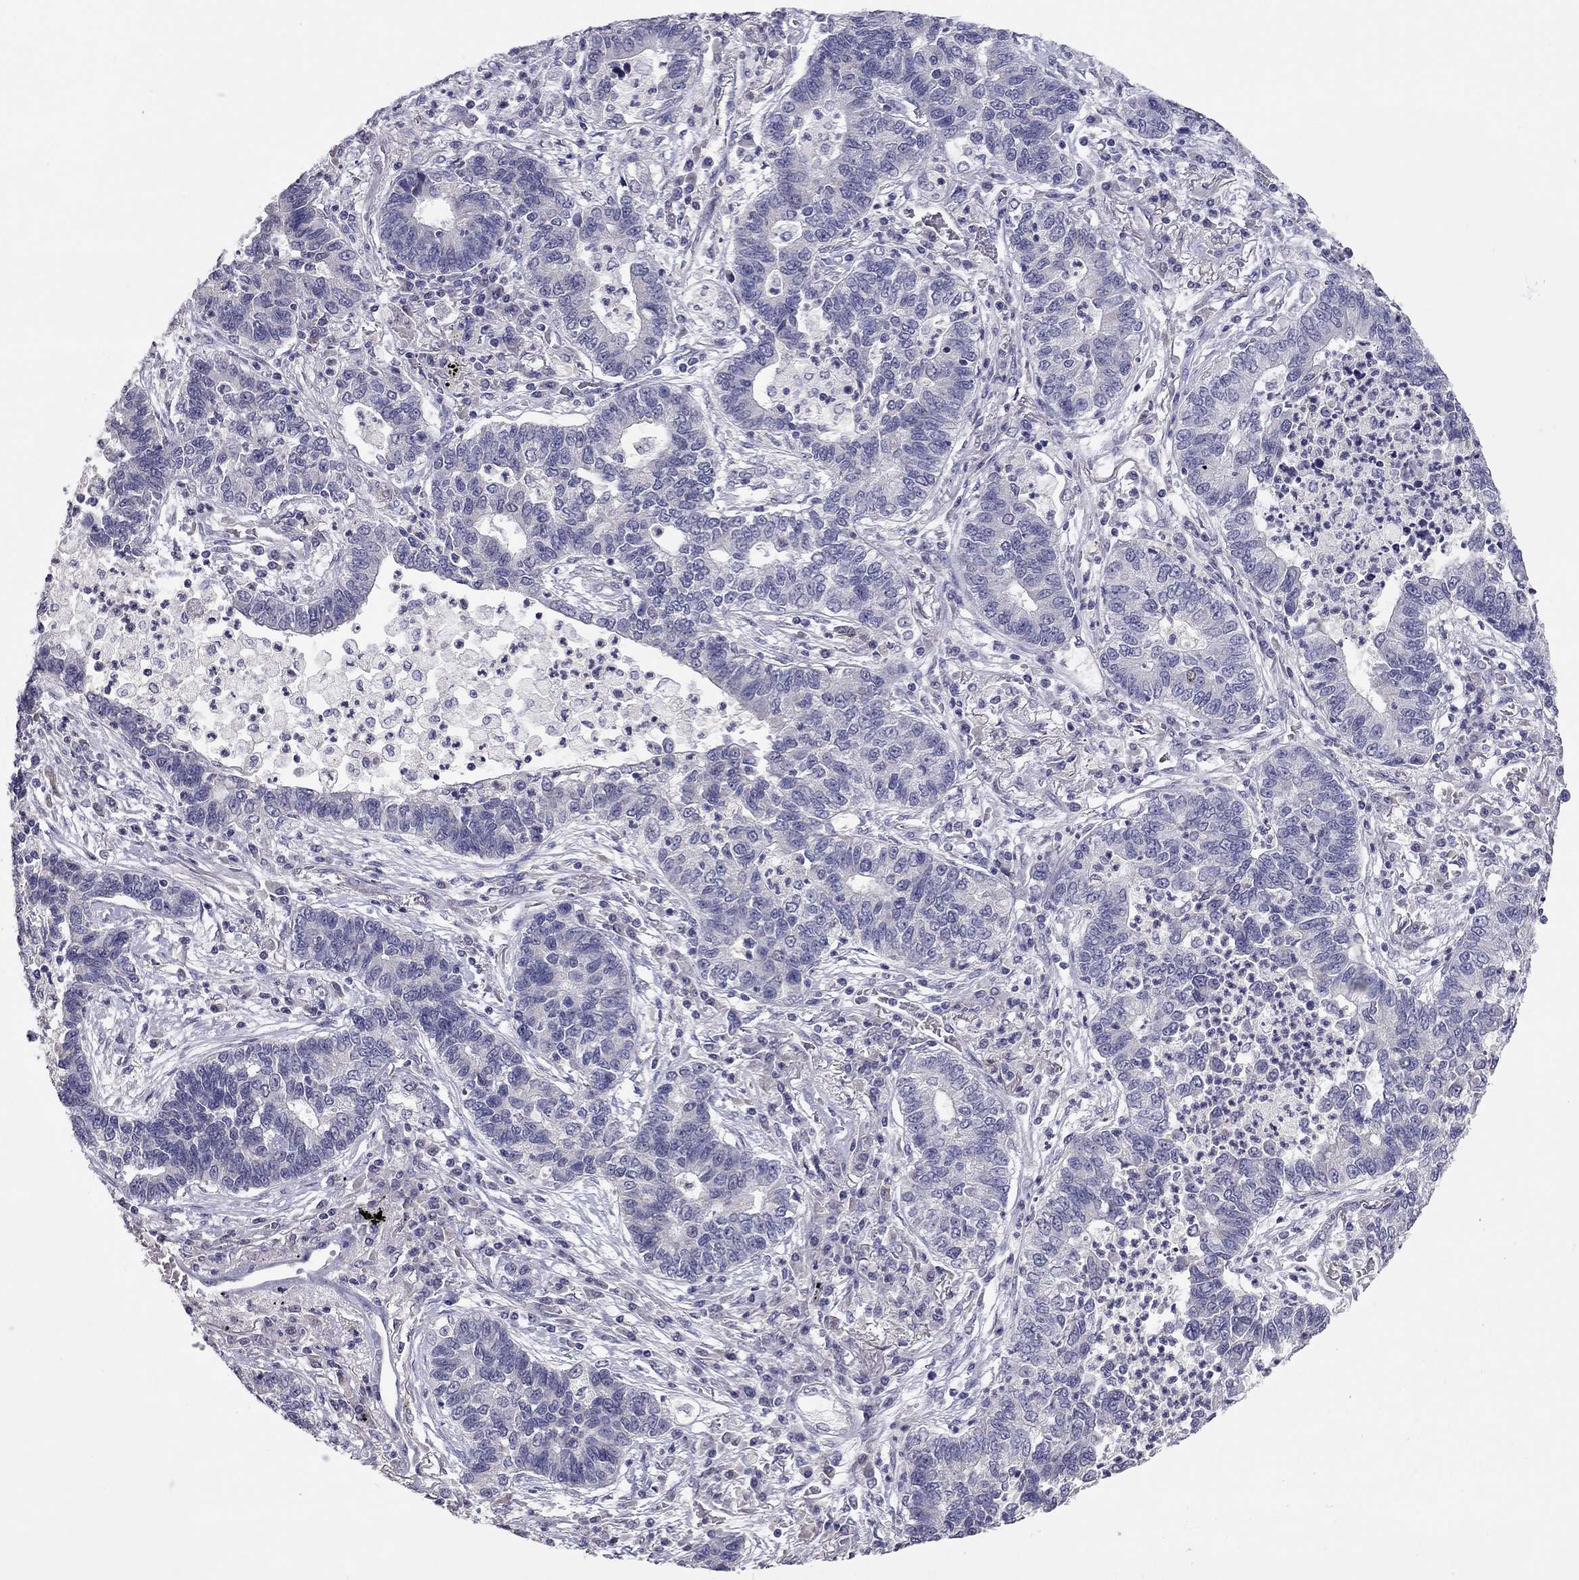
{"staining": {"intensity": "negative", "quantity": "none", "location": "none"}, "tissue": "lung cancer", "cell_type": "Tumor cells", "image_type": "cancer", "snomed": [{"axis": "morphology", "description": "Adenocarcinoma, NOS"}, {"axis": "topography", "description": "Lung"}], "caption": "Protein analysis of lung adenocarcinoma demonstrates no significant staining in tumor cells.", "gene": "SCARB1", "patient": {"sex": "female", "age": 57}}